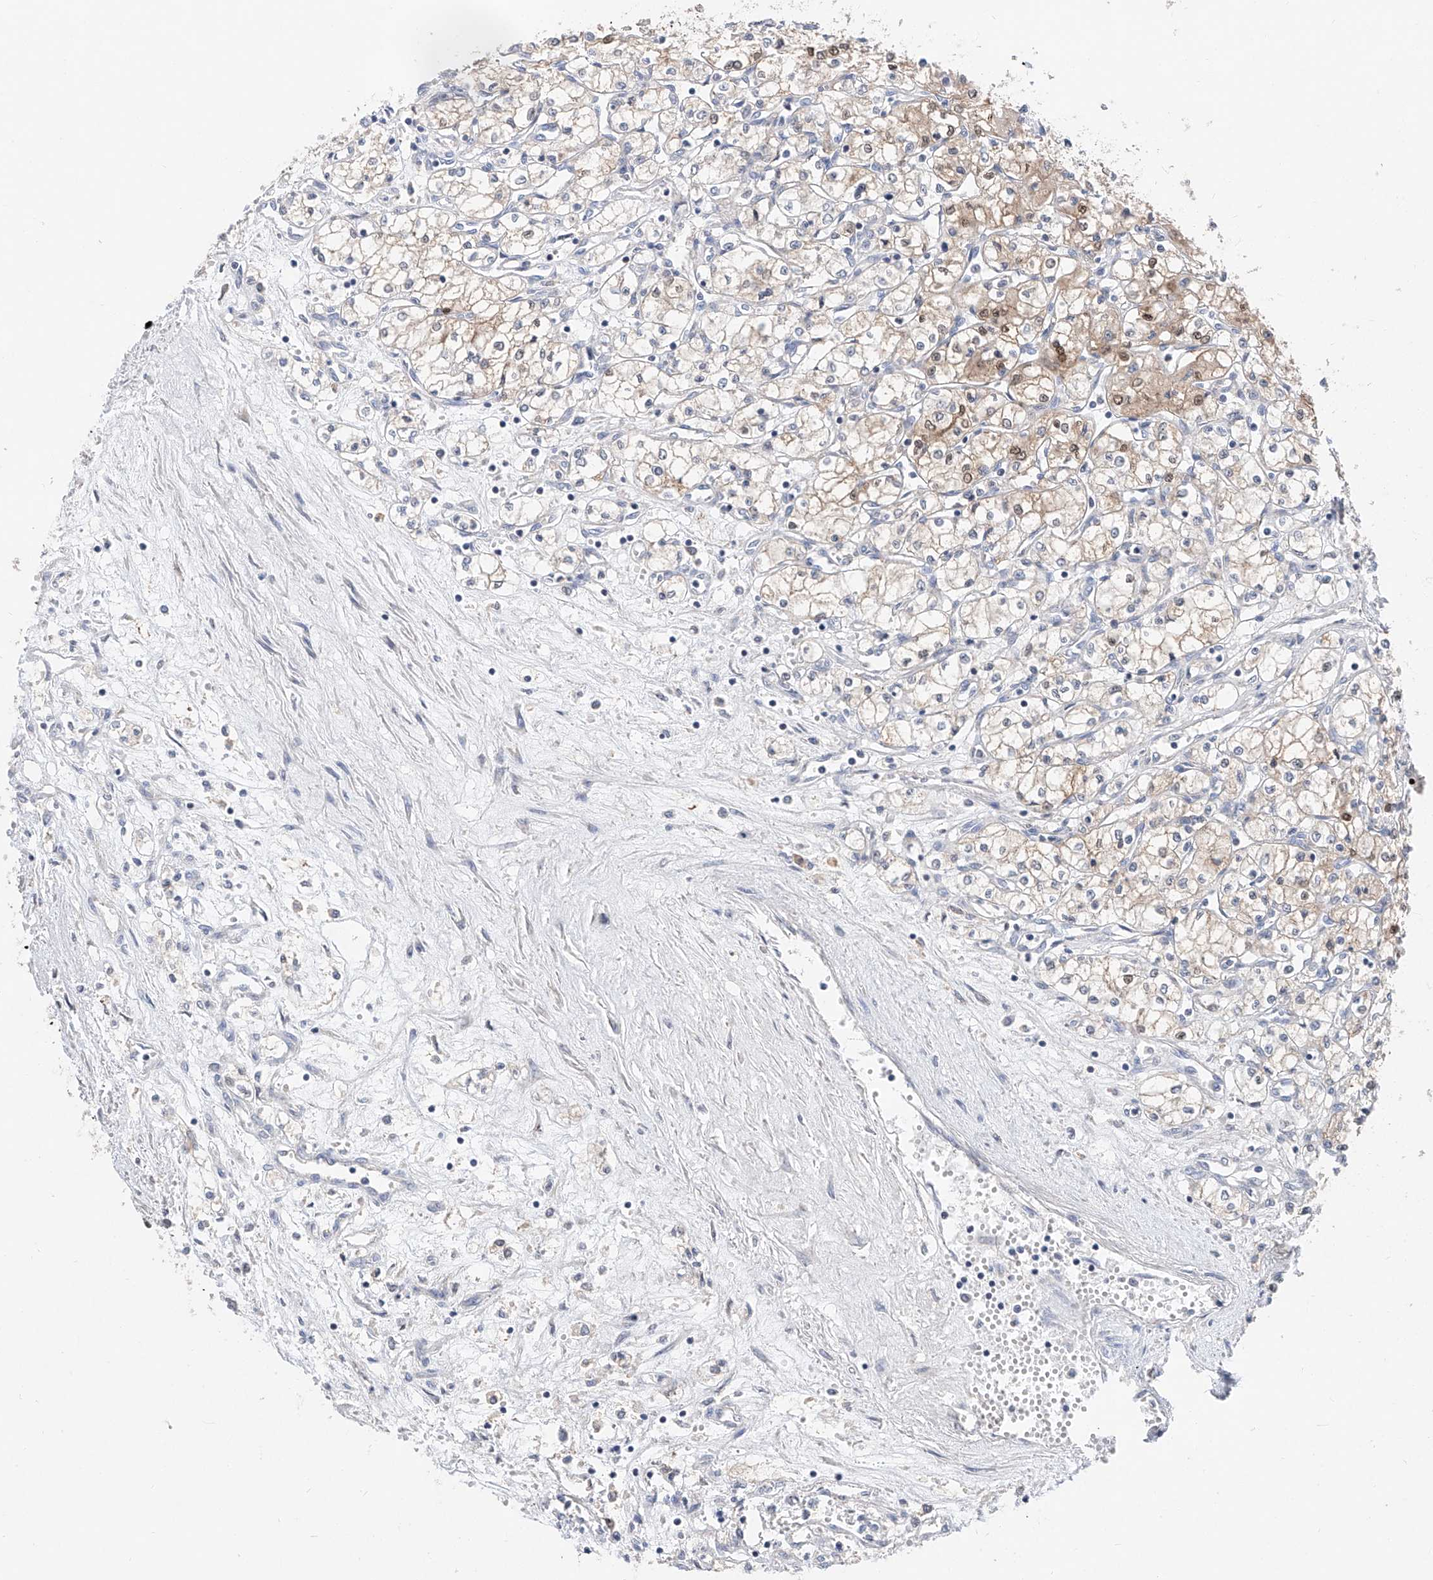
{"staining": {"intensity": "moderate", "quantity": "<25%", "location": "cytoplasmic/membranous,nuclear"}, "tissue": "renal cancer", "cell_type": "Tumor cells", "image_type": "cancer", "snomed": [{"axis": "morphology", "description": "Adenocarcinoma, NOS"}, {"axis": "topography", "description": "Kidney"}], "caption": "Renal cancer (adenocarcinoma) stained with DAB immunohistochemistry displays low levels of moderate cytoplasmic/membranous and nuclear staining in about <25% of tumor cells.", "gene": "FUCA2", "patient": {"sex": "male", "age": 59}}